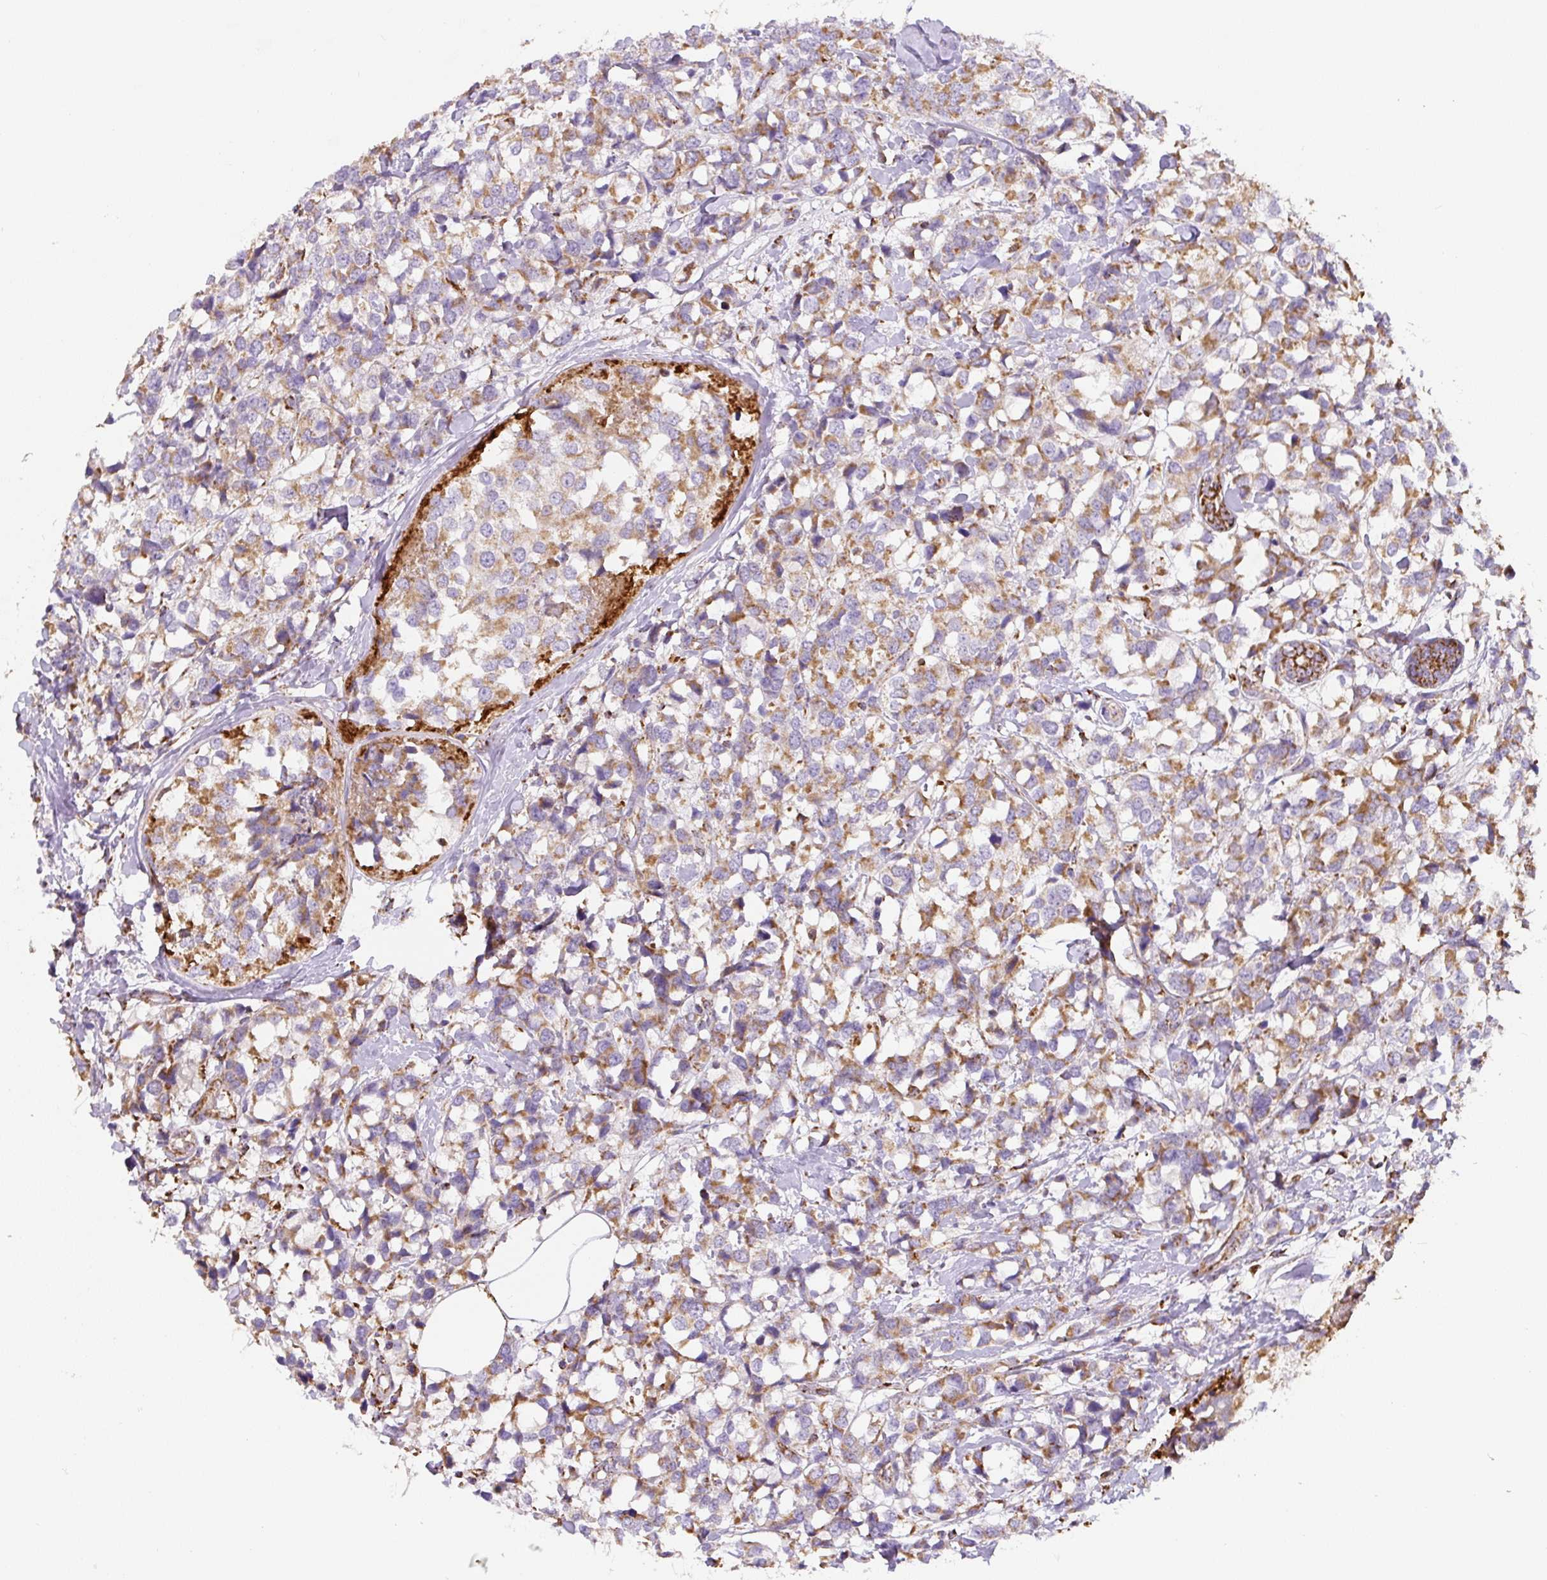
{"staining": {"intensity": "moderate", "quantity": ">75%", "location": "cytoplasmic/membranous"}, "tissue": "breast cancer", "cell_type": "Tumor cells", "image_type": "cancer", "snomed": [{"axis": "morphology", "description": "Lobular carcinoma"}, {"axis": "topography", "description": "Breast"}], "caption": "This is an image of immunohistochemistry (IHC) staining of breast lobular carcinoma, which shows moderate expression in the cytoplasmic/membranous of tumor cells.", "gene": "MT-CO2", "patient": {"sex": "female", "age": 59}}